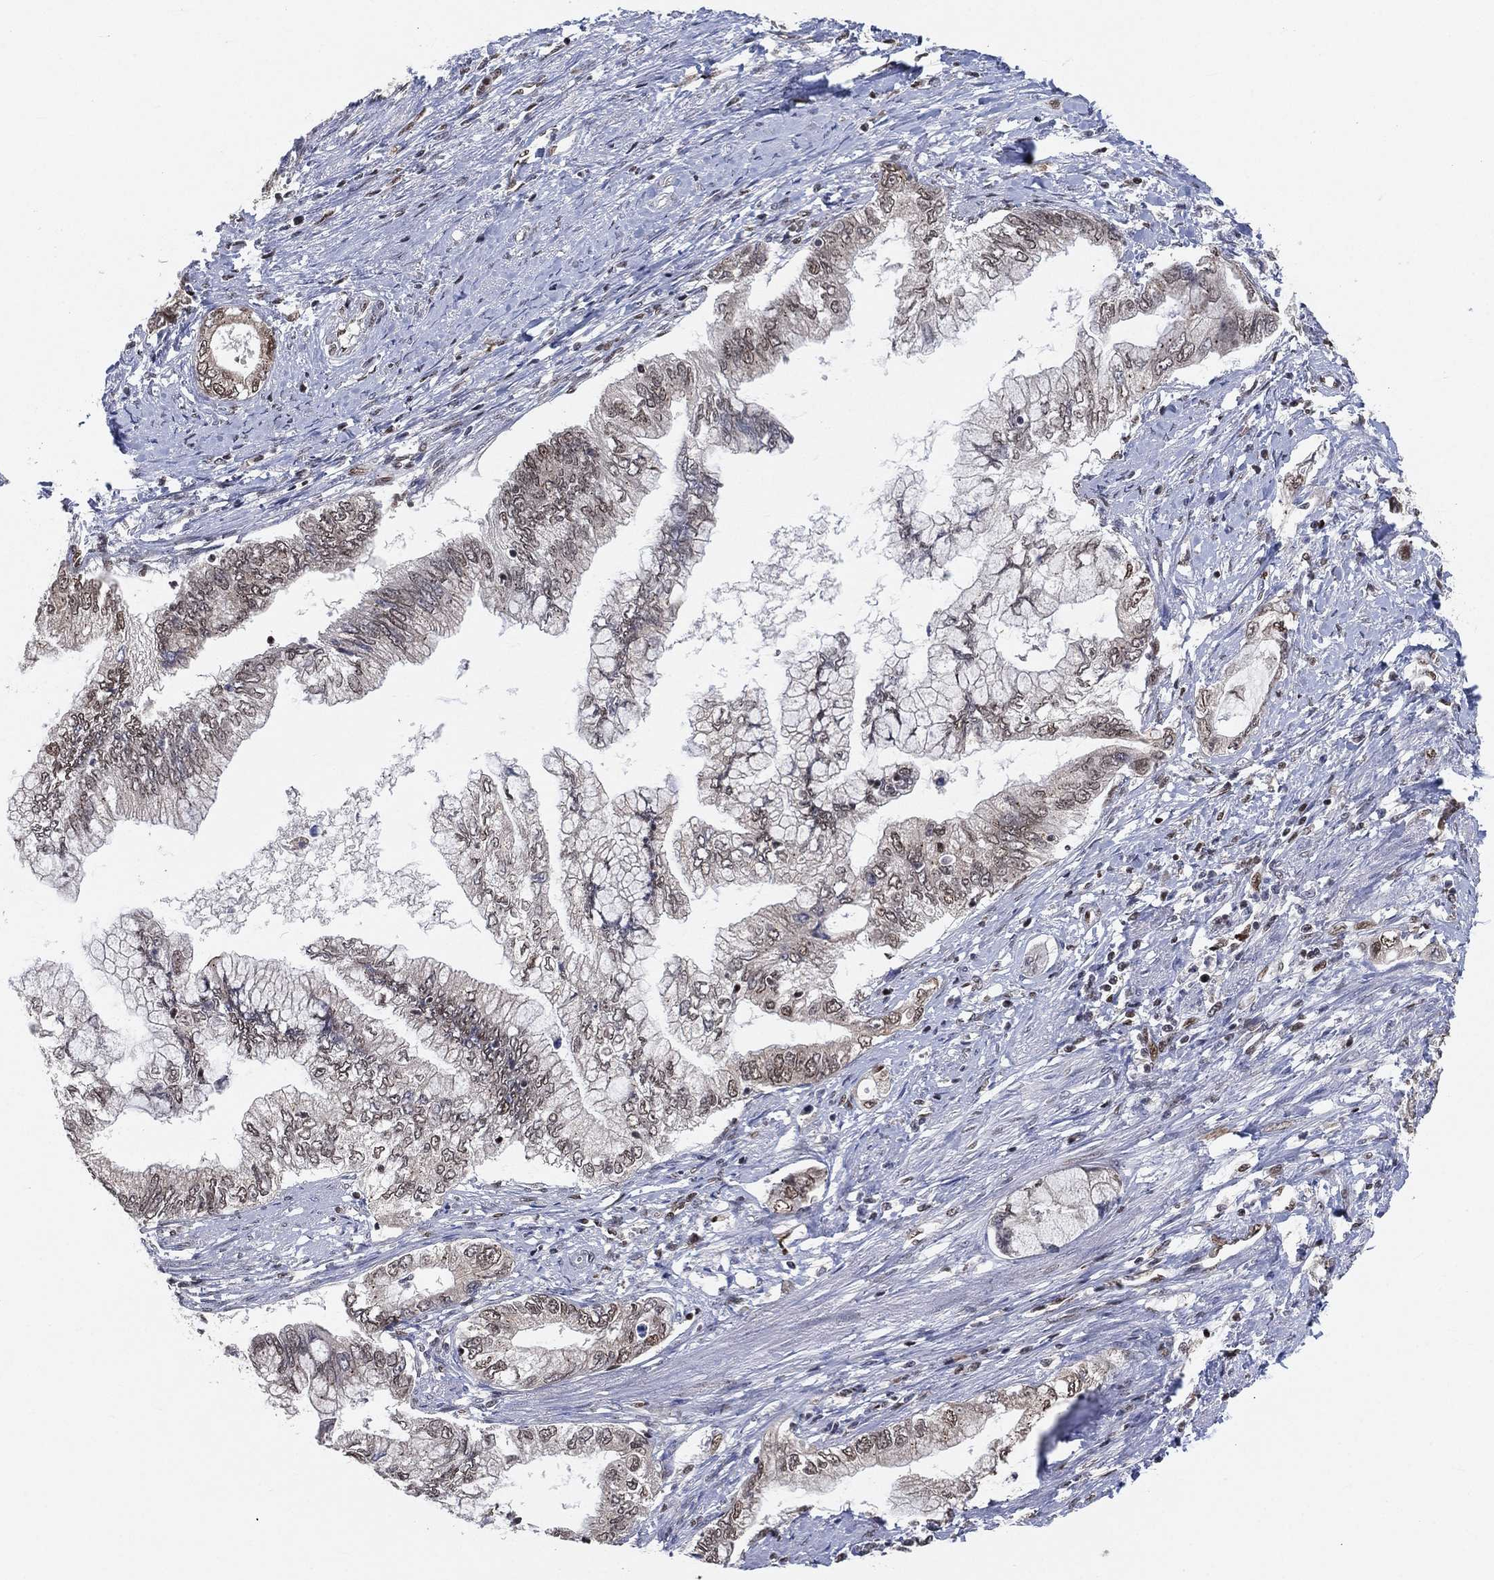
{"staining": {"intensity": "weak", "quantity": "<25%", "location": "nuclear"}, "tissue": "pancreatic cancer", "cell_type": "Tumor cells", "image_type": "cancer", "snomed": [{"axis": "morphology", "description": "Adenocarcinoma, NOS"}, {"axis": "topography", "description": "Pancreas"}], "caption": "DAB immunohistochemical staining of pancreatic cancer demonstrates no significant staining in tumor cells. (DAB (3,3'-diaminobenzidine) immunohistochemistry visualized using brightfield microscopy, high magnification).", "gene": "YLPM1", "patient": {"sex": "female", "age": 73}}